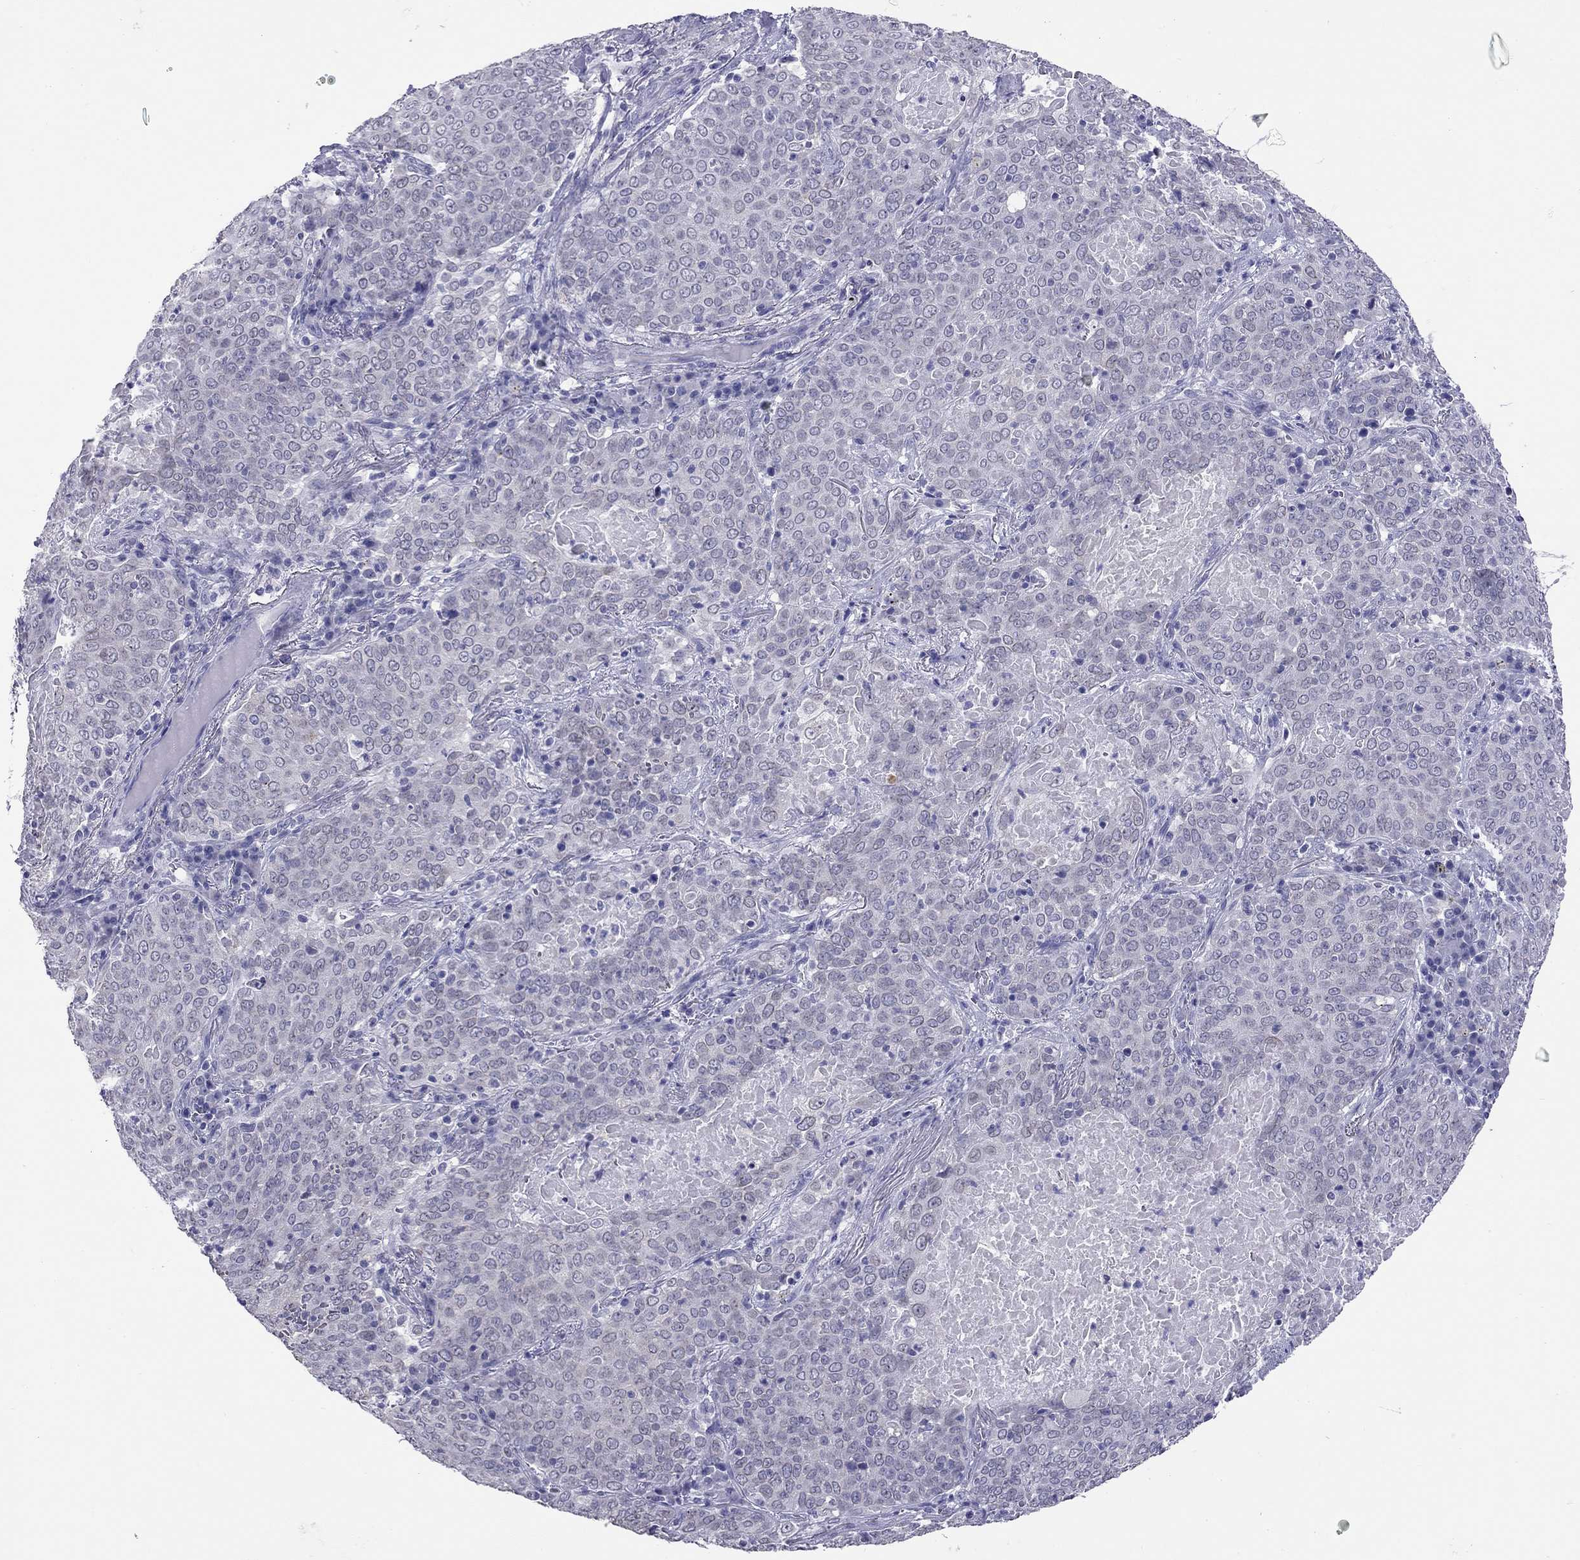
{"staining": {"intensity": "negative", "quantity": "none", "location": "none"}, "tissue": "lung cancer", "cell_type": "Tumor cells", "image_type": "cancer", "snomed": [{"axis": "morphology", "description": "Squamous cell carcinoma, NOS"}, {"axis": "topography", "description": "Lung"}], "caption": "Tumor cells show no significant positivity in squamous cell carcinoma (lung).", "gene": "ARMC12", "patient": {"sex": "male", "age": 82}}